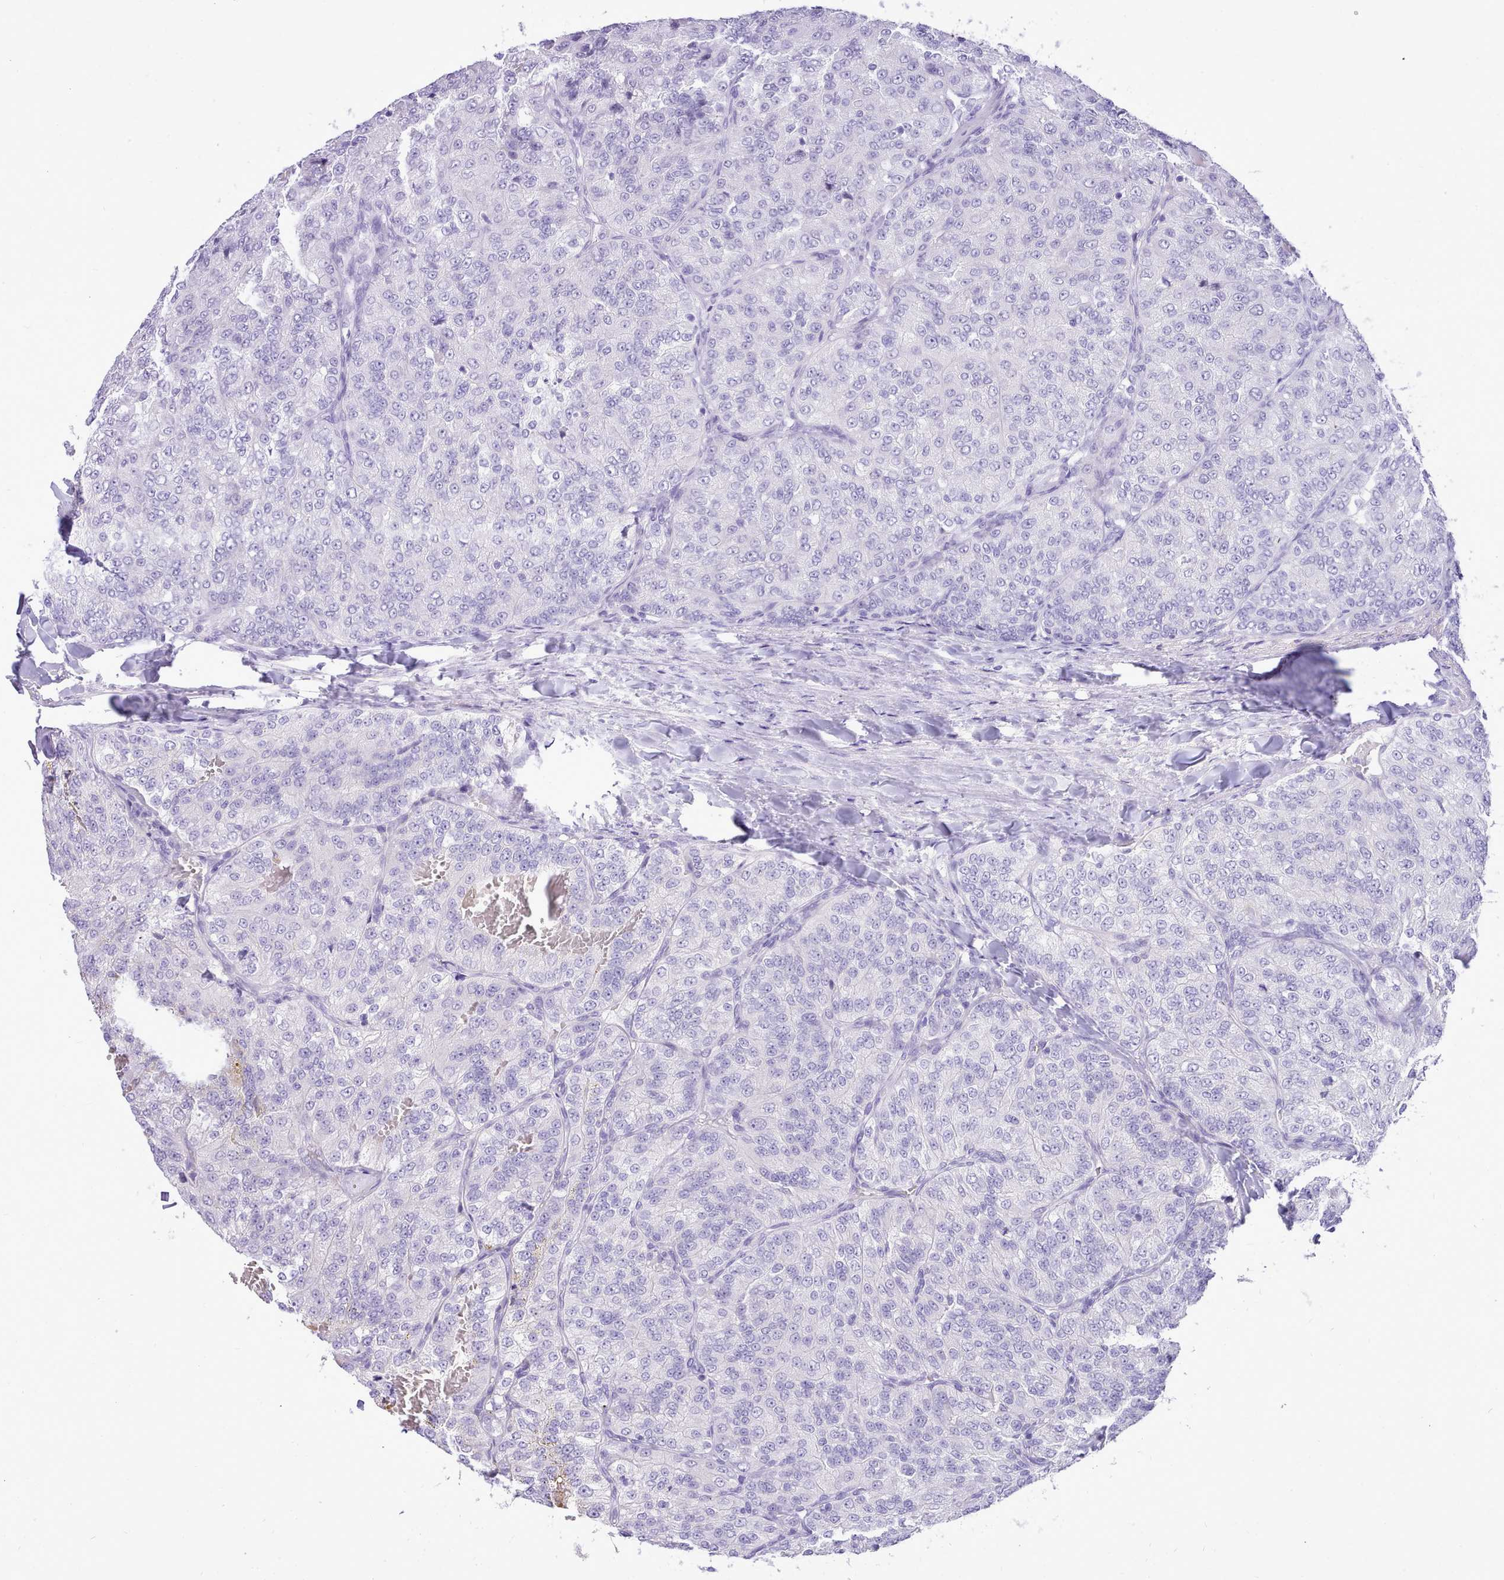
{"staining": {"intensity": "negative", "quantity": "none", "location": "none"}, "tissue": "renal cancer", "cell_type": "Tumor cells", "image_type": "cancer", "snomed": [{"axis": "morphology", "description": "Adenocarcinoma, NOS"}, {"axis": "topography", "description": "Kidney"}], "caption": "This is an immunohistochemistry (IHC) histopathology image of adenocarcinoma (renal). There is no positivity in tumor cells.", "gene": "LRRC37A", "patient": {"sex": "female", "age": 63}}